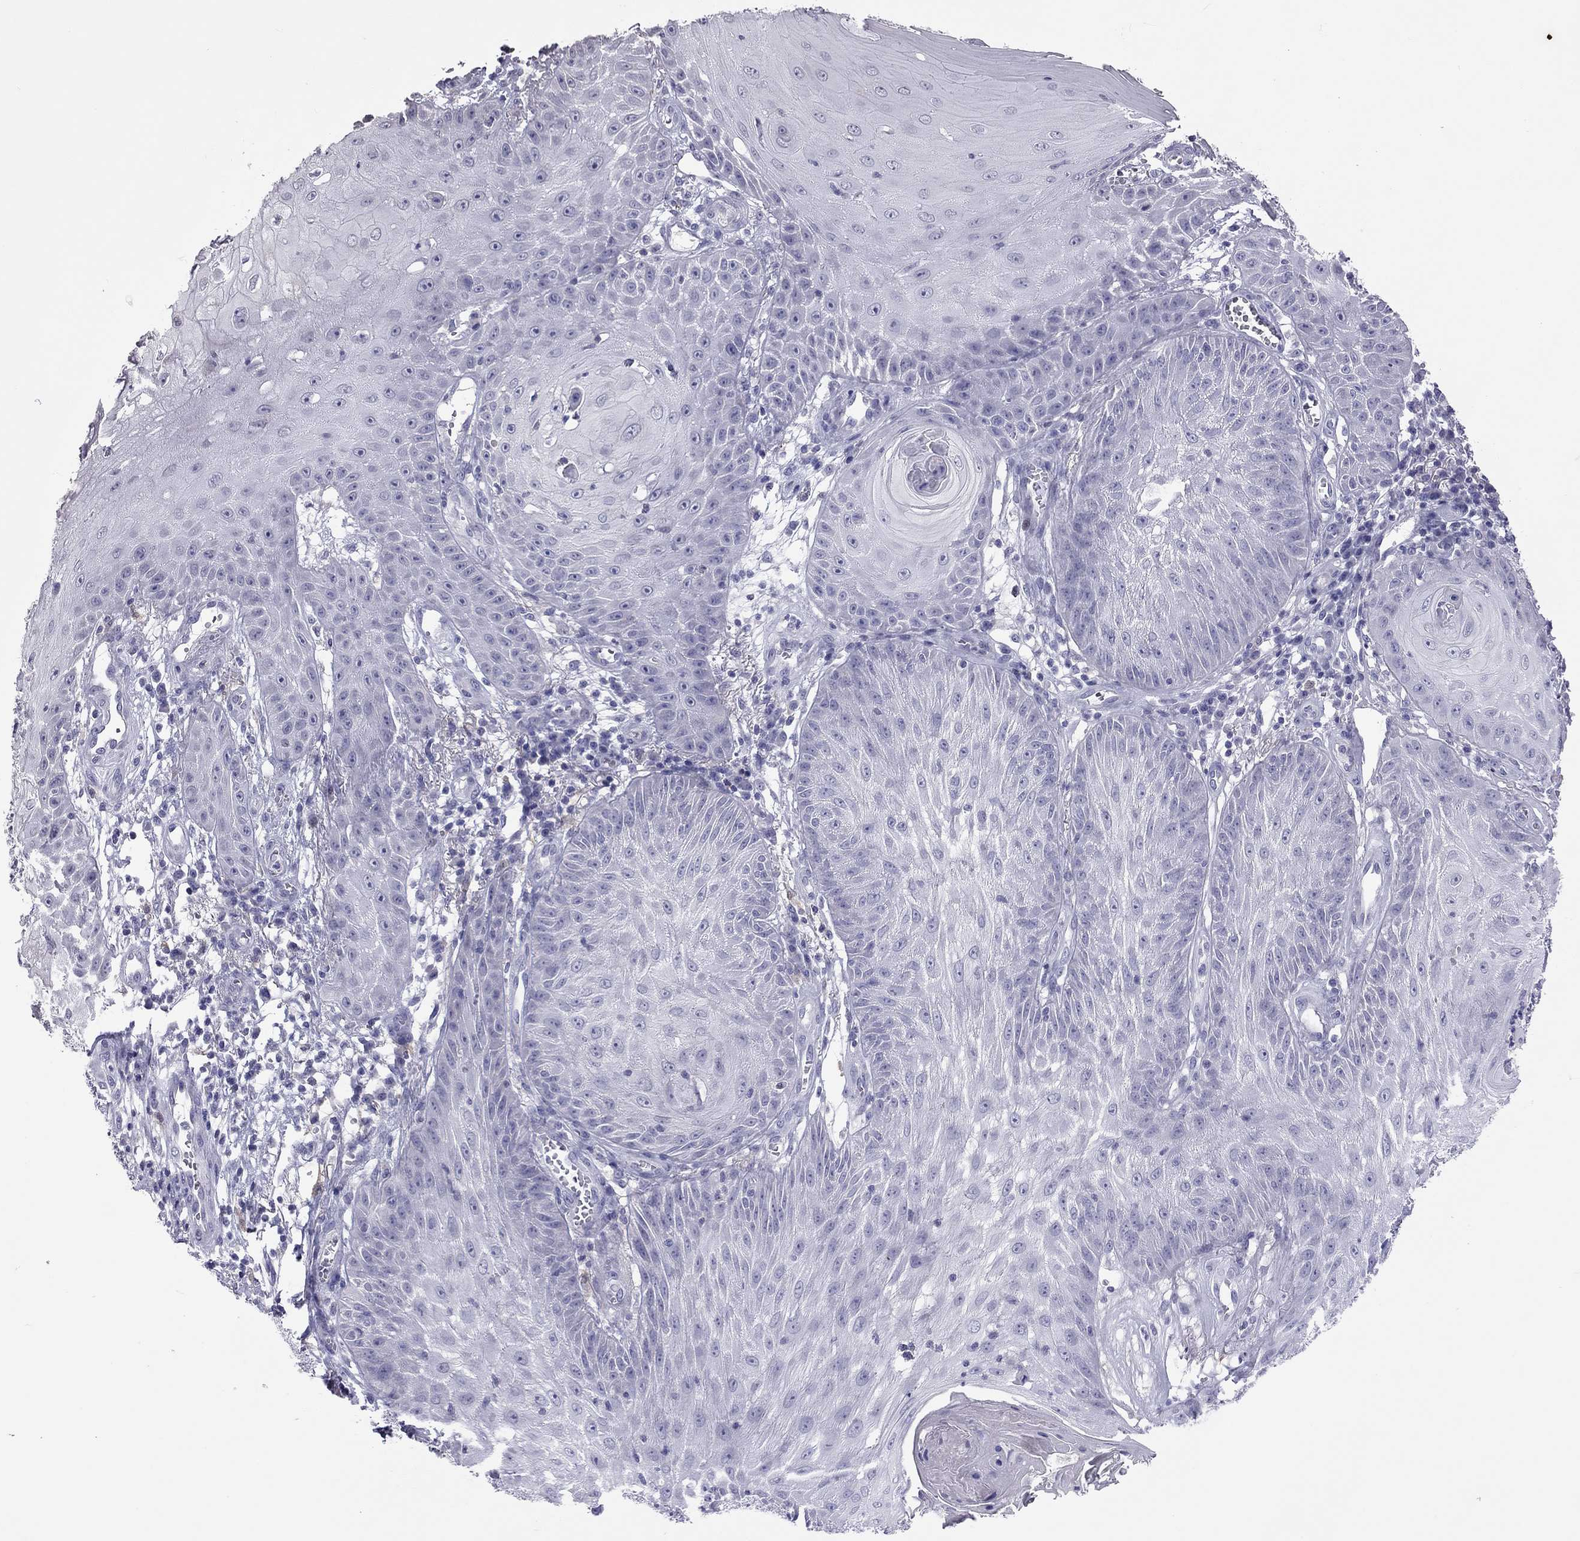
{"staining": {"intensity": "negative", "quantity": "none", "location": "none"}, "tissue": "skin cancer", "cell_type": "Tumor cells", "image_type": "cancer", "snomed": [{"axis": "morphology", "description": "Squamous cell carcinoma, NOS"}, {"axis": "topography", "description": "Skin"}], "caption": "A micrograph of human squamous cell carcinoma (skin) is negative for staining in tumor cells.", "gene": "PPP1R3A", "patient": {"sex": "male", "age": 70}}